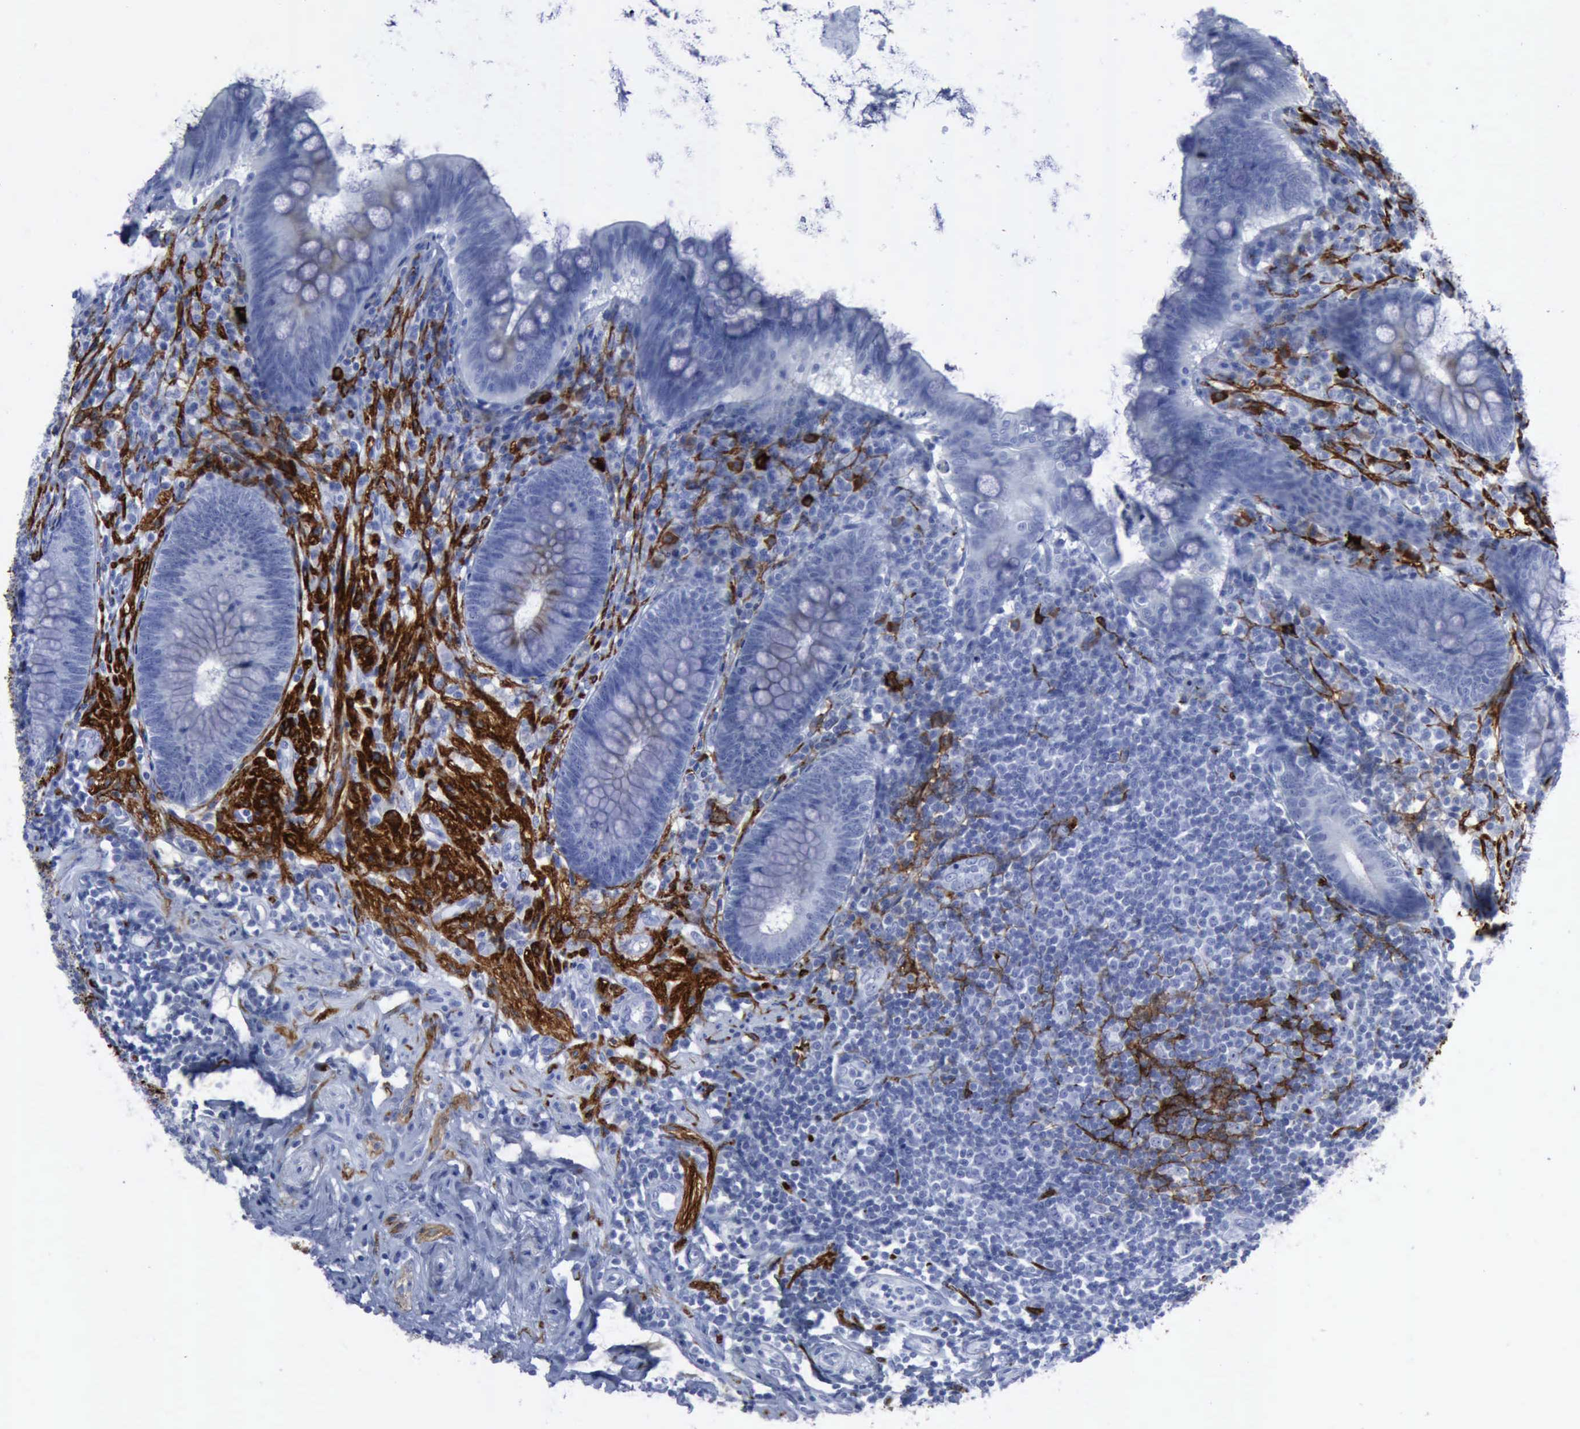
{"staining": {"intensity": "negative", "quantity": "none", "location": "none"}, "tissue": "appendix", "cell_type": "Glandular cells", "image_type": "normal", "snomed": [{"axis": "morphology", "description": "Normal tissue, NOS"}, {"axis": "topography", "description": "Appendix"}], "caption": "Immunohistochemistry histopathology image of unremarkable appendix stained for a protein (brown), which demonstrates no positivity in glandular cells. (DAB (3,3'-diaminobenzidine) immunohistochemistry (IHC) with hematoxylin counter stain).", "gene": "NGFR", "patient": {"sex": "female", "age": 66}}